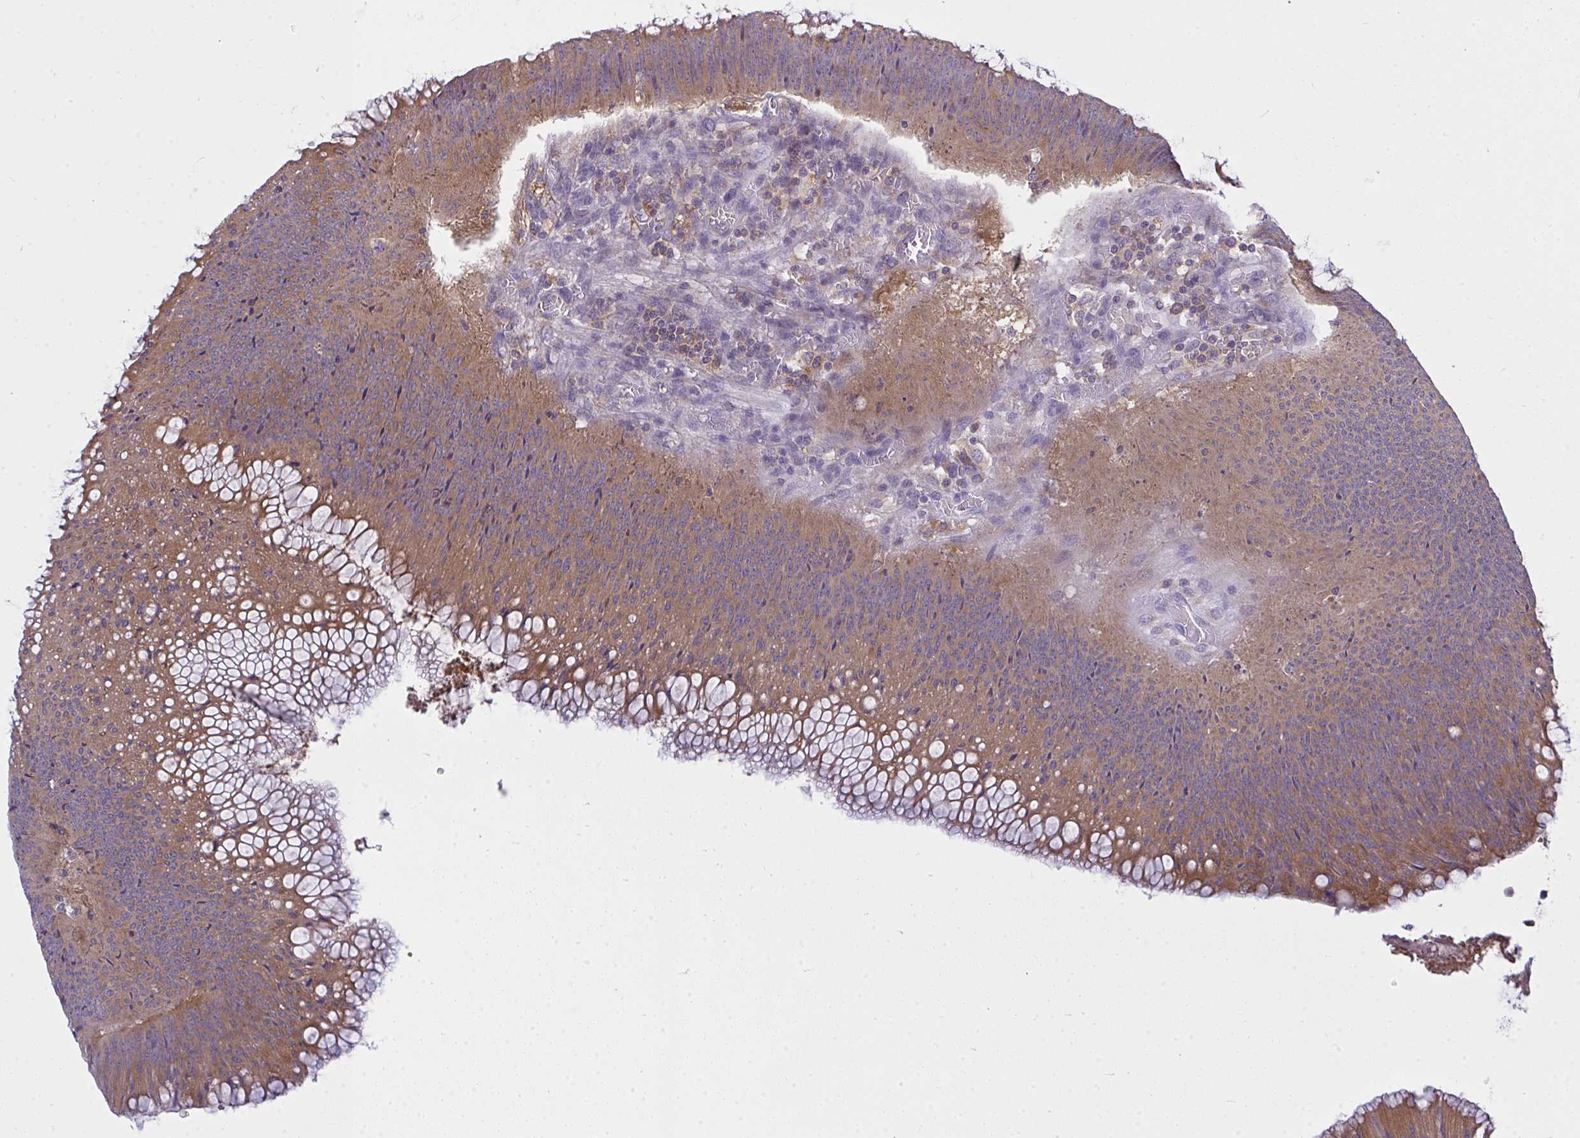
{"staining": {"intensity": "moderate", "quantity": ">75%", "location": "cytoplasmic/membranous"}, "tissue": "colorectal cancer", "cell_type": "Tumor cells", "image_type": "cancer", "snomed": [{"axis": "morphology", "description": "Adenocarcinoma, NOS"}, {"axis": "topography", "description": "Rectum"}], "caption": "DAB (3,3'-diaminobenzidine) immunohistochemical staining of human colorectal adenocarcinoma demonstrates moderate cytoplasmic/membranous protein expression in about >75% of tumor cells.", "gene": "SLC30A6", "patient": {"sex": "female", "age": 72}}